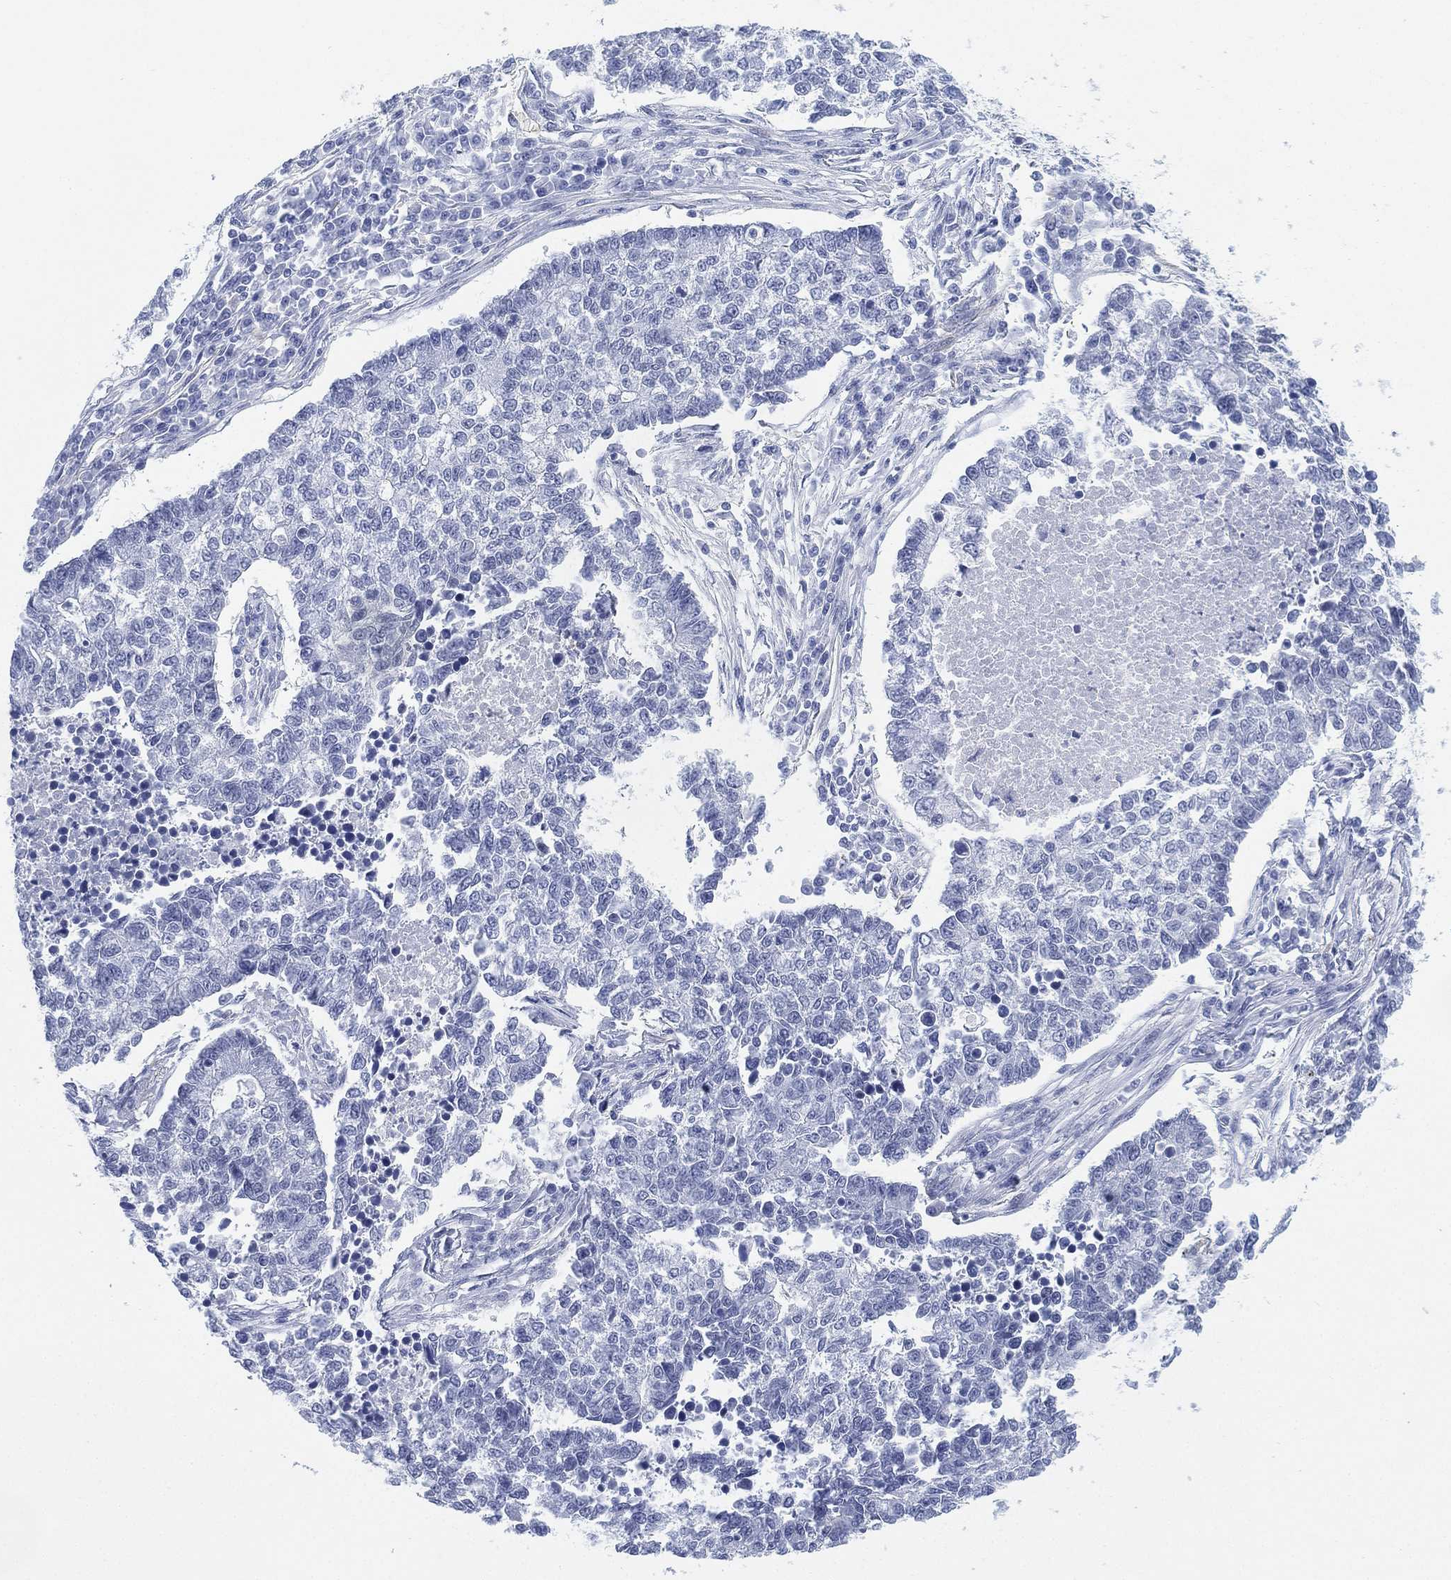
{"staining": {"intensity": "negative", "quantity": "none", "location": "none"}, "tissue": "lung cancer", "cell_type": "Tumor cells", "image_type": "cancer", "snomed": [{"axis": "morphology", "description": "Adenocarcinoma, NOS"}, {"axis": "topography", "description": "Lung"}], "caption": "An immunohistochemistry (IHC) photomicrograph of lung cancer (adenocarcinoma) is shown. There is no staining in tumor cells of lung cancer (adenocarcinoma). (DAB immunohistochemistry (IHC) visualized using brightfield microscopy, high magnification).", "gene": "PSKH2", "patient": {"sex": "male", "age": 57}}